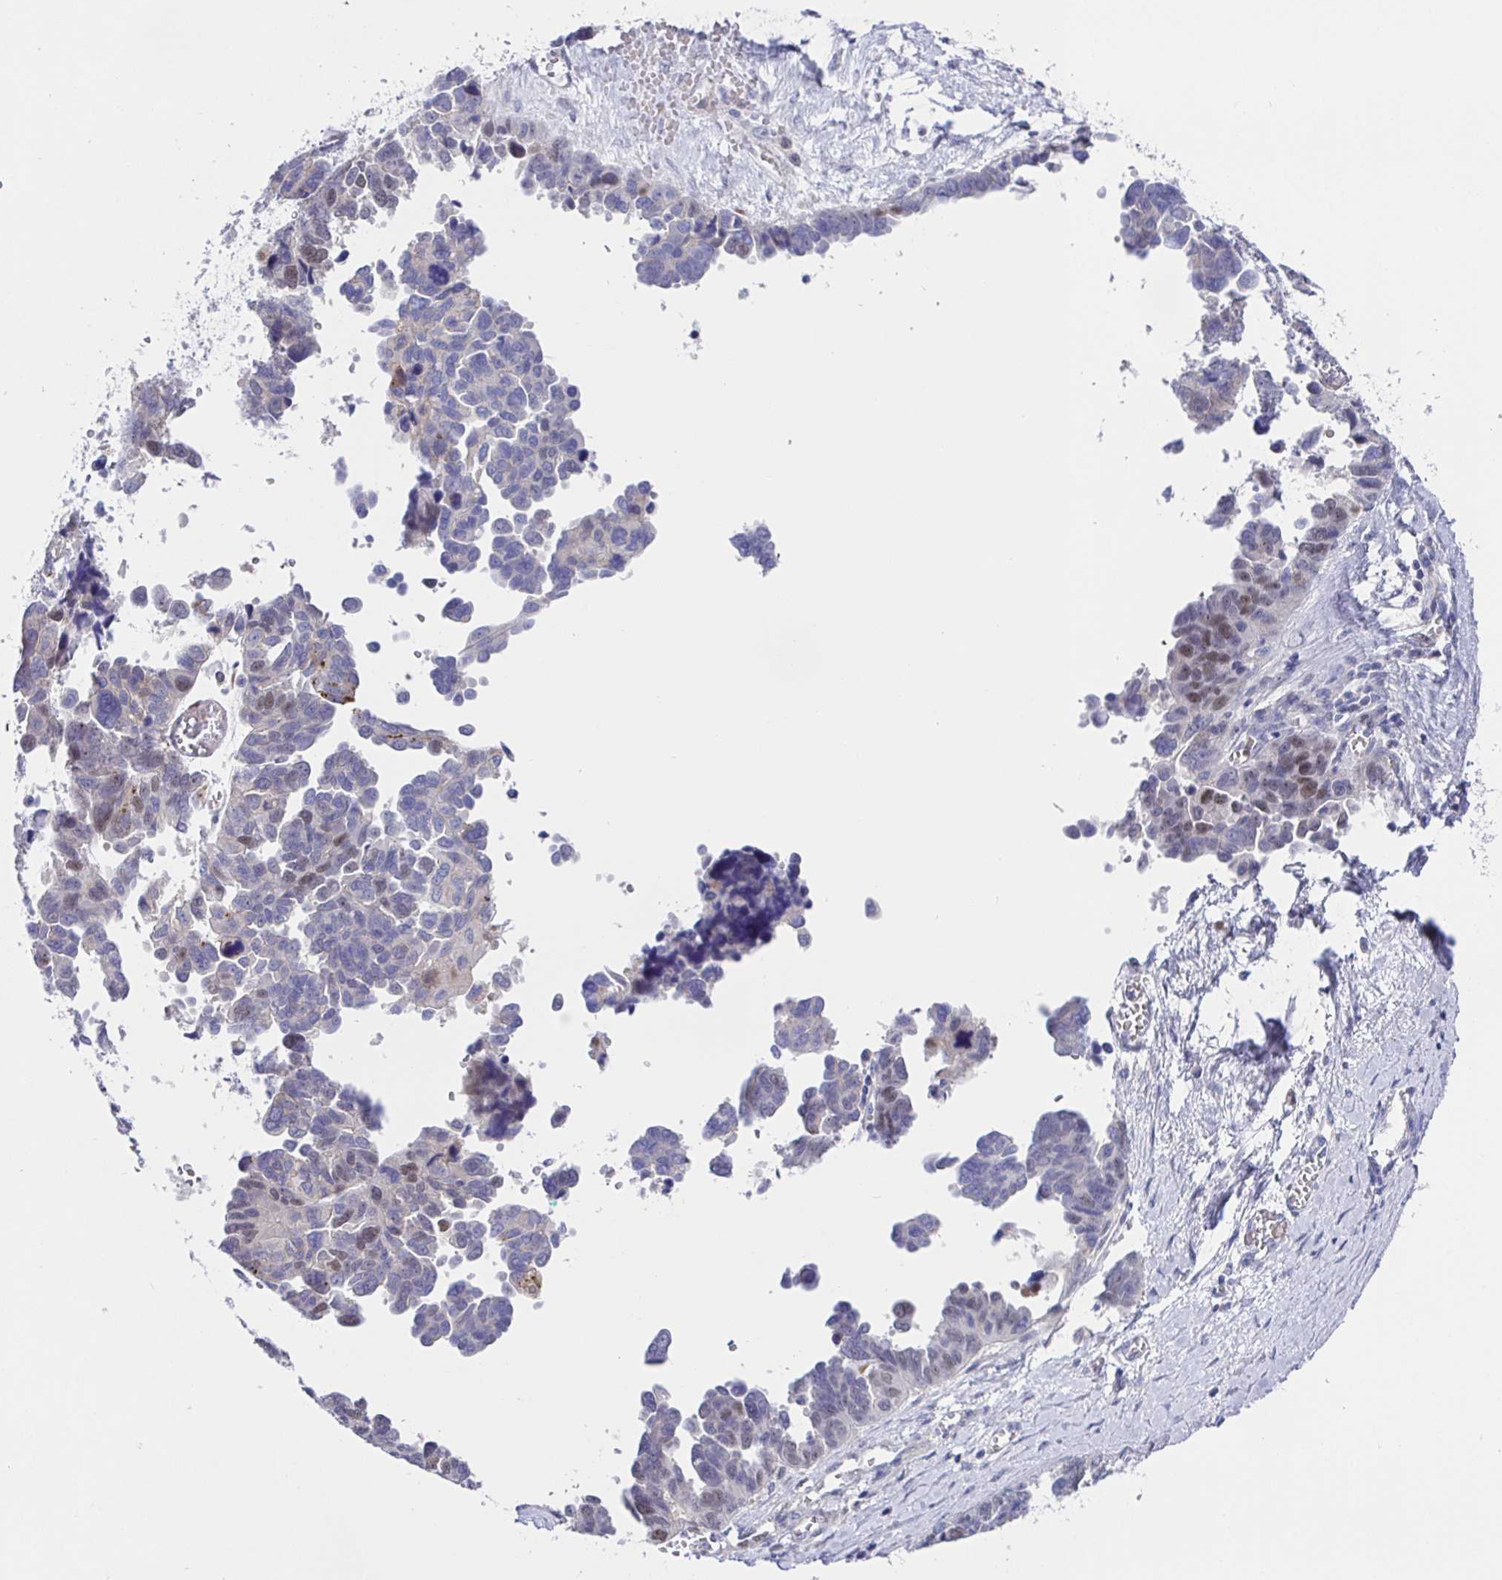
{"staining": {"intensity": "weak", "quantity": "<25%", "location": "nuclear"}, "tissue": "ovarian cancer", "cell_type": "Tumor cells", "image_type": "cancer", "snomed": [{"axis": "morphology", "description": "Cystadenocarcinoma, serous, NOS"}, {"axis": "topography", "description": "Ovary"}], "caption": "Photomicrograph shows no significant protein expression in tumor cells of serous cystadenocarcinoma (ovarian). (DAB (3,3'-diaminobenzidine) immunohistochemistry, high magnification).", "gene": "TIMELESS", "patient": {"sex": "female", "age": 64}}